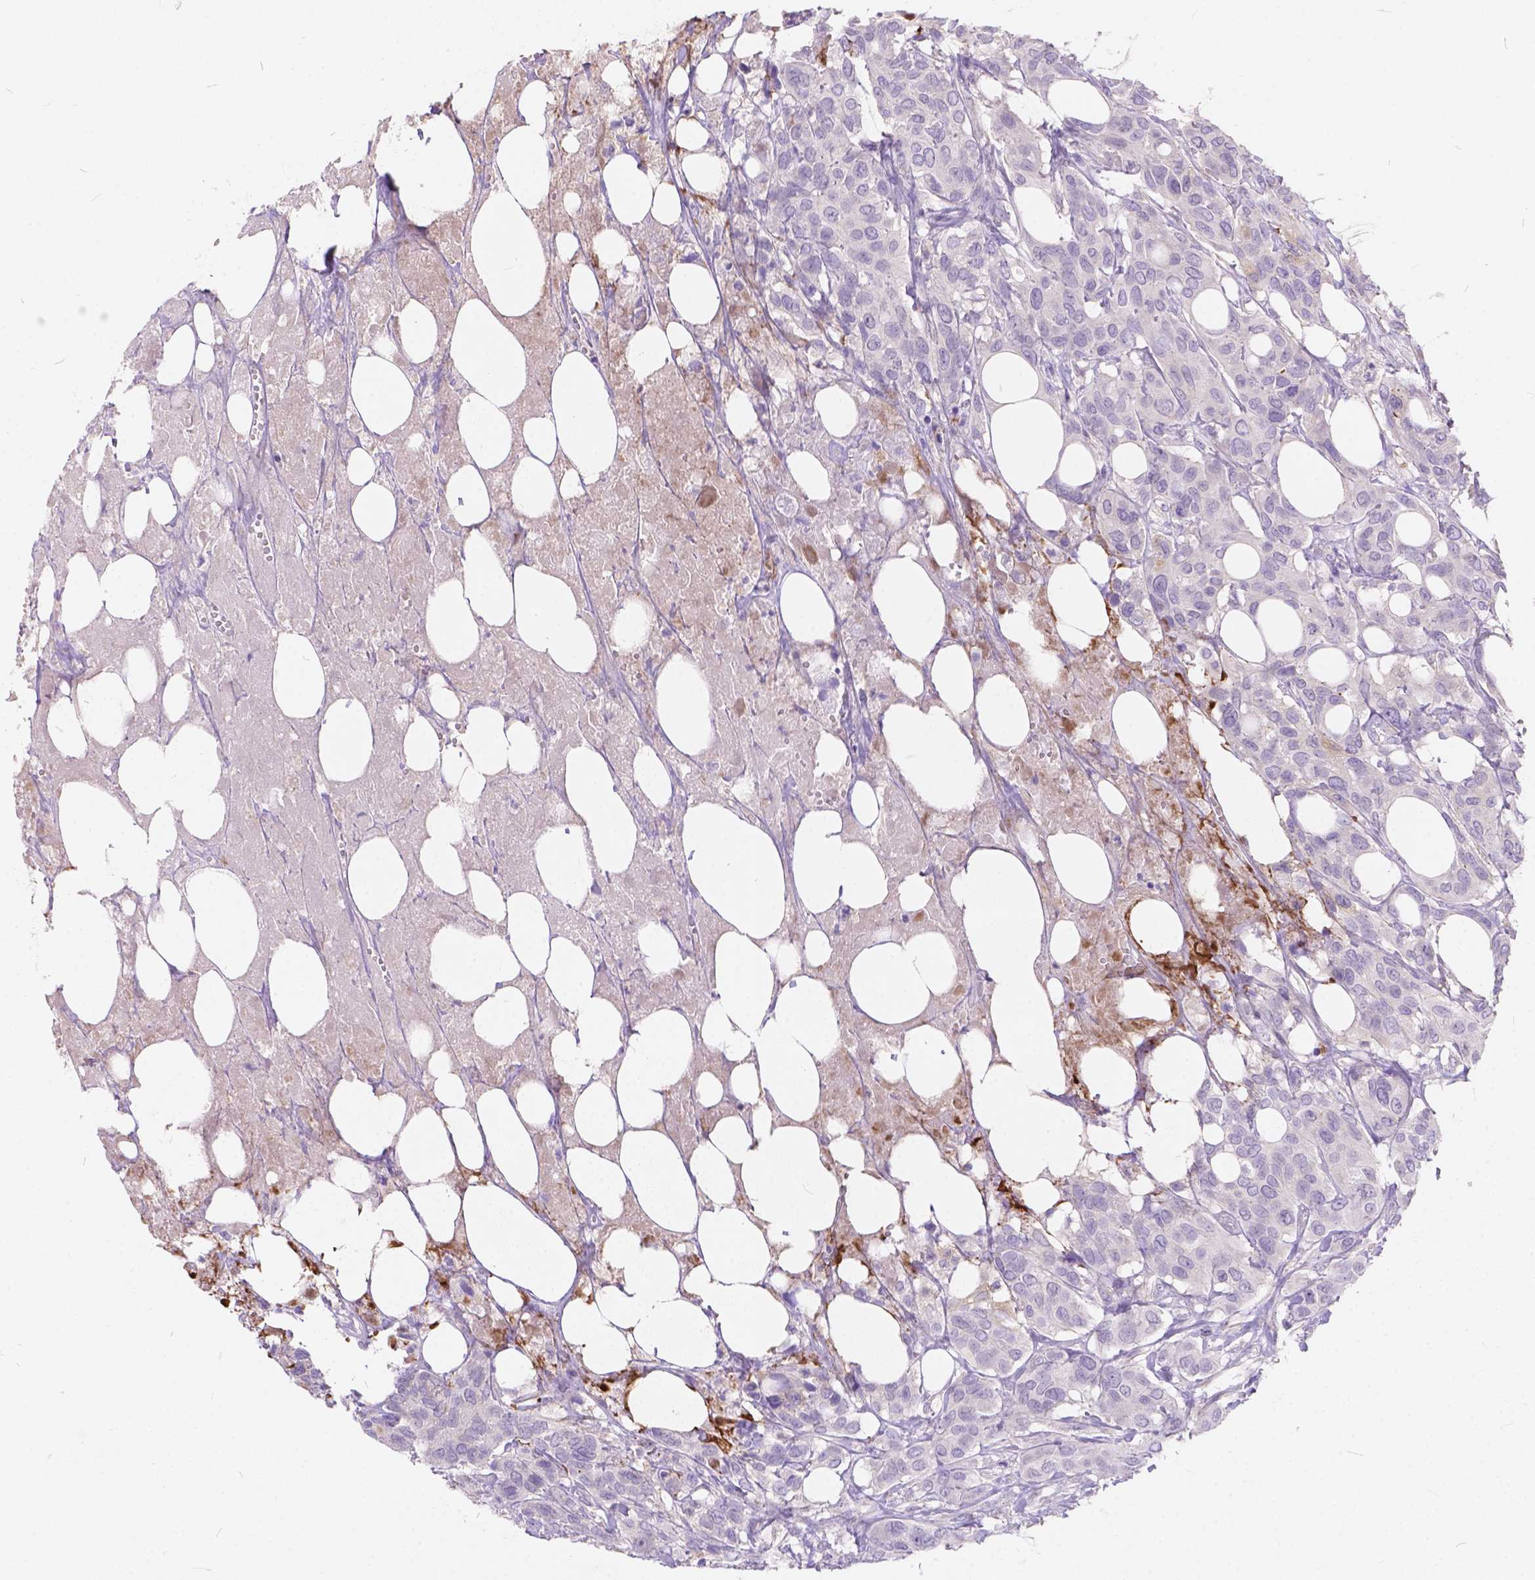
{"staining": {"intensity": "negative", "quantity": "none", "location": "none"}, "tissue": "urothelial cancer", "cell_type": "Tumor cells", "image_type": "cancer", "snomed": [{"axis": "morphology", "description": "Urothelial carcinoma, NOS"}, {"axis": "morphology", "description": "Urothelial carcinoma, High grade"}, {"axis": "topography", "description": "Urinary bladder"}], "caption": "High power microscopy image of an immunohistochemistry (IHC) histopathology image of urothelial cancer, revealing no significant staining in tumor cells.", "gene": "PEX11G", "patient": {"sex": "male", "age": 63}}